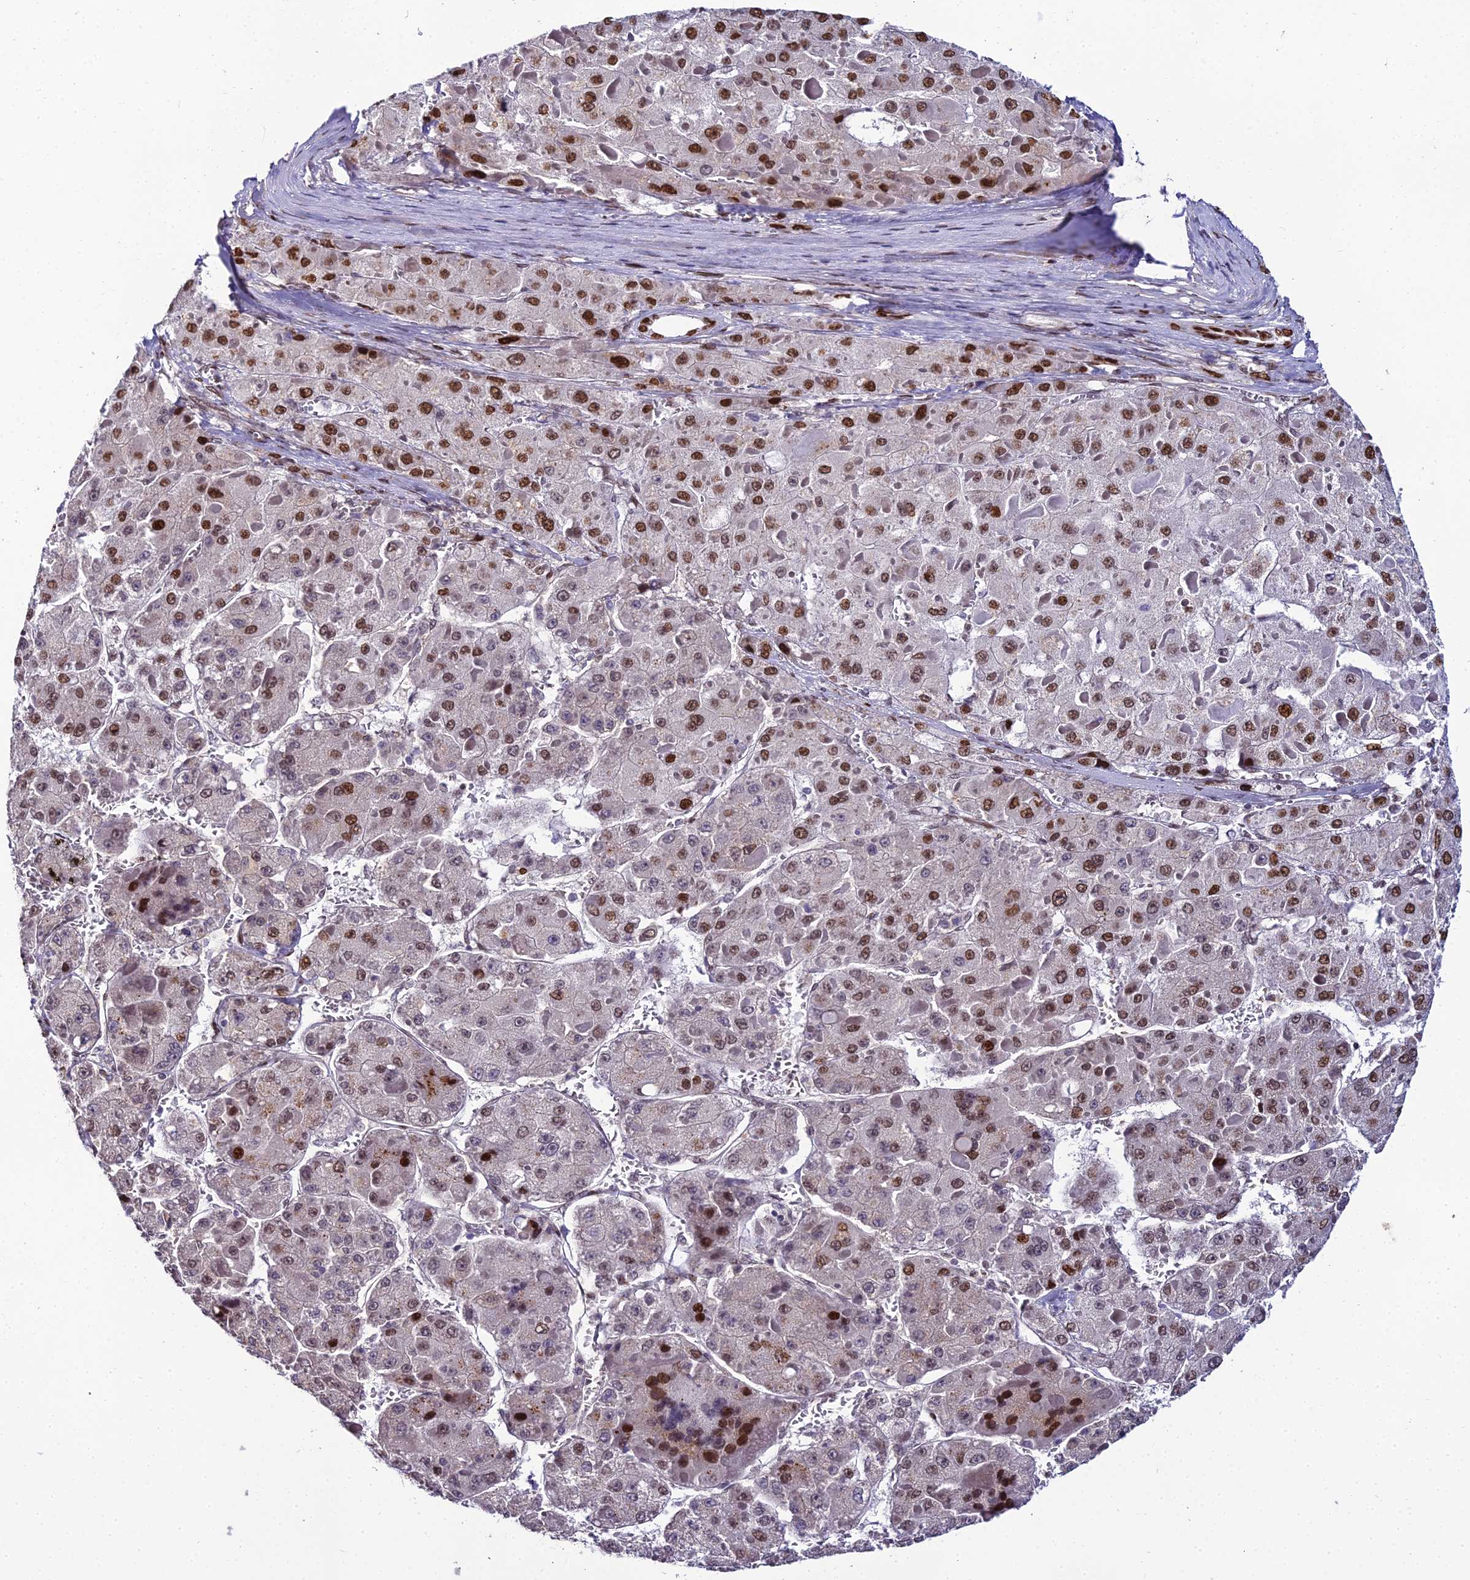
{"staining": {"intensity": "strong", "quantity": "25%-75%", "location": "nuclear"}, "tissue": "liver cancer", "cell_type": "Tumor cells", "image_type": "cancer", "snomed": [{"axis": "morphology", "description": "Carcinoma, Hepatocellular, NOS"}, {"axis": "topography", "description": "Liver"}], "caption": "This image displays liver cancer stained with IHC to label a protein in brown. The nuclear of tumor cells show strong positivity for the protein. Nuclei are counter-stained blue.", "gene": "ZNF707", "patient": {"sex": "female", "age": 73}}